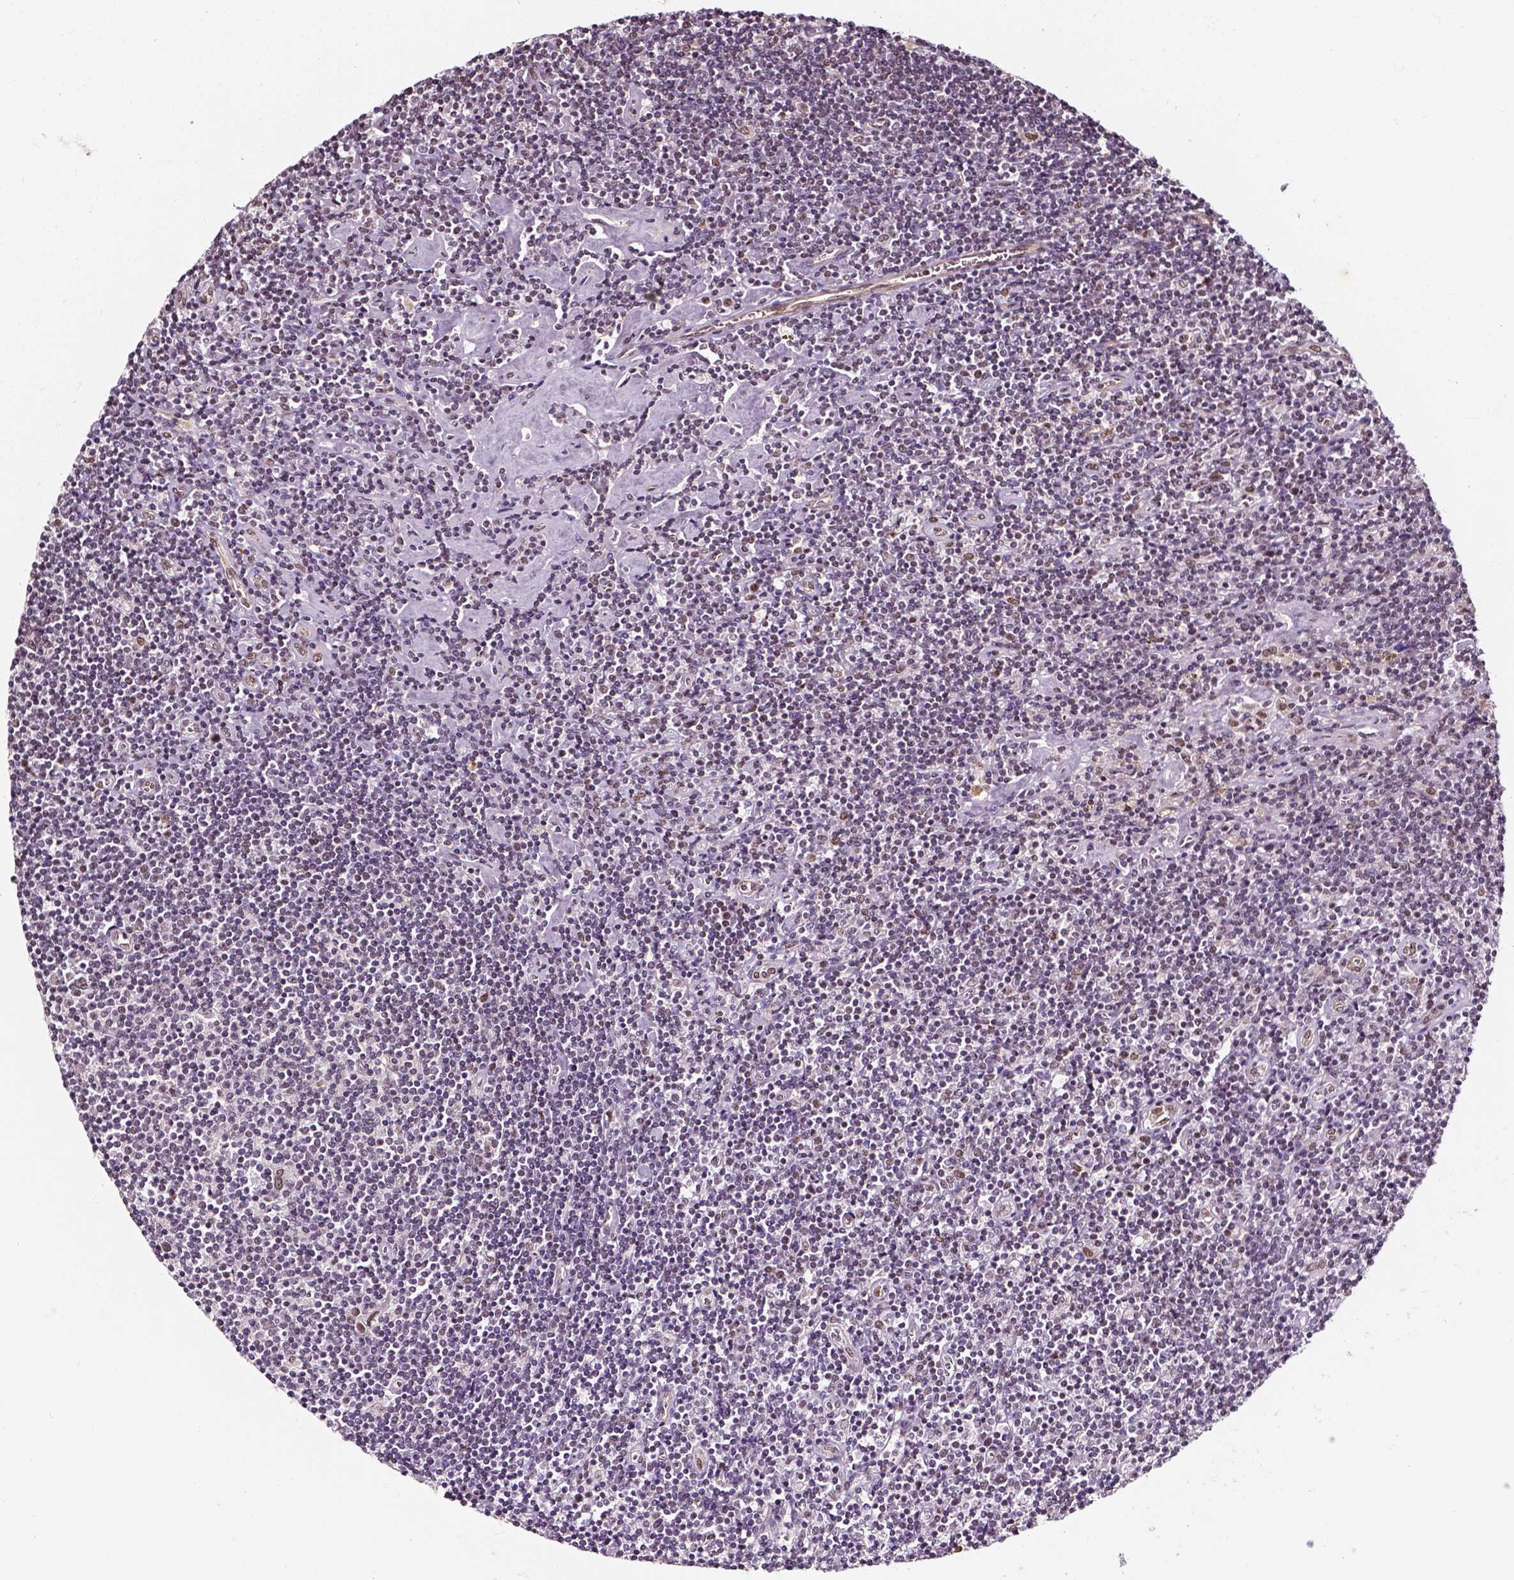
{"staining": {"intensity": "moderate", "quantity": ">75%", "location": "nuclear"}, "tissue": "lymphoma", "cell_type": "Tumor cells", "image_type": "cancer", "snomed": [{"axis": "morphology", "description": "Hodgkin's disease, NOS"}, {"axis": "topography", "description": "Lymph node"}], "caption": "Protein staining reveals moderate nuclear staining in approximately >75% of tumor cells in lymphoma.", "gene": "NACC1", "patient": {"sex": "male", "age": 40}}